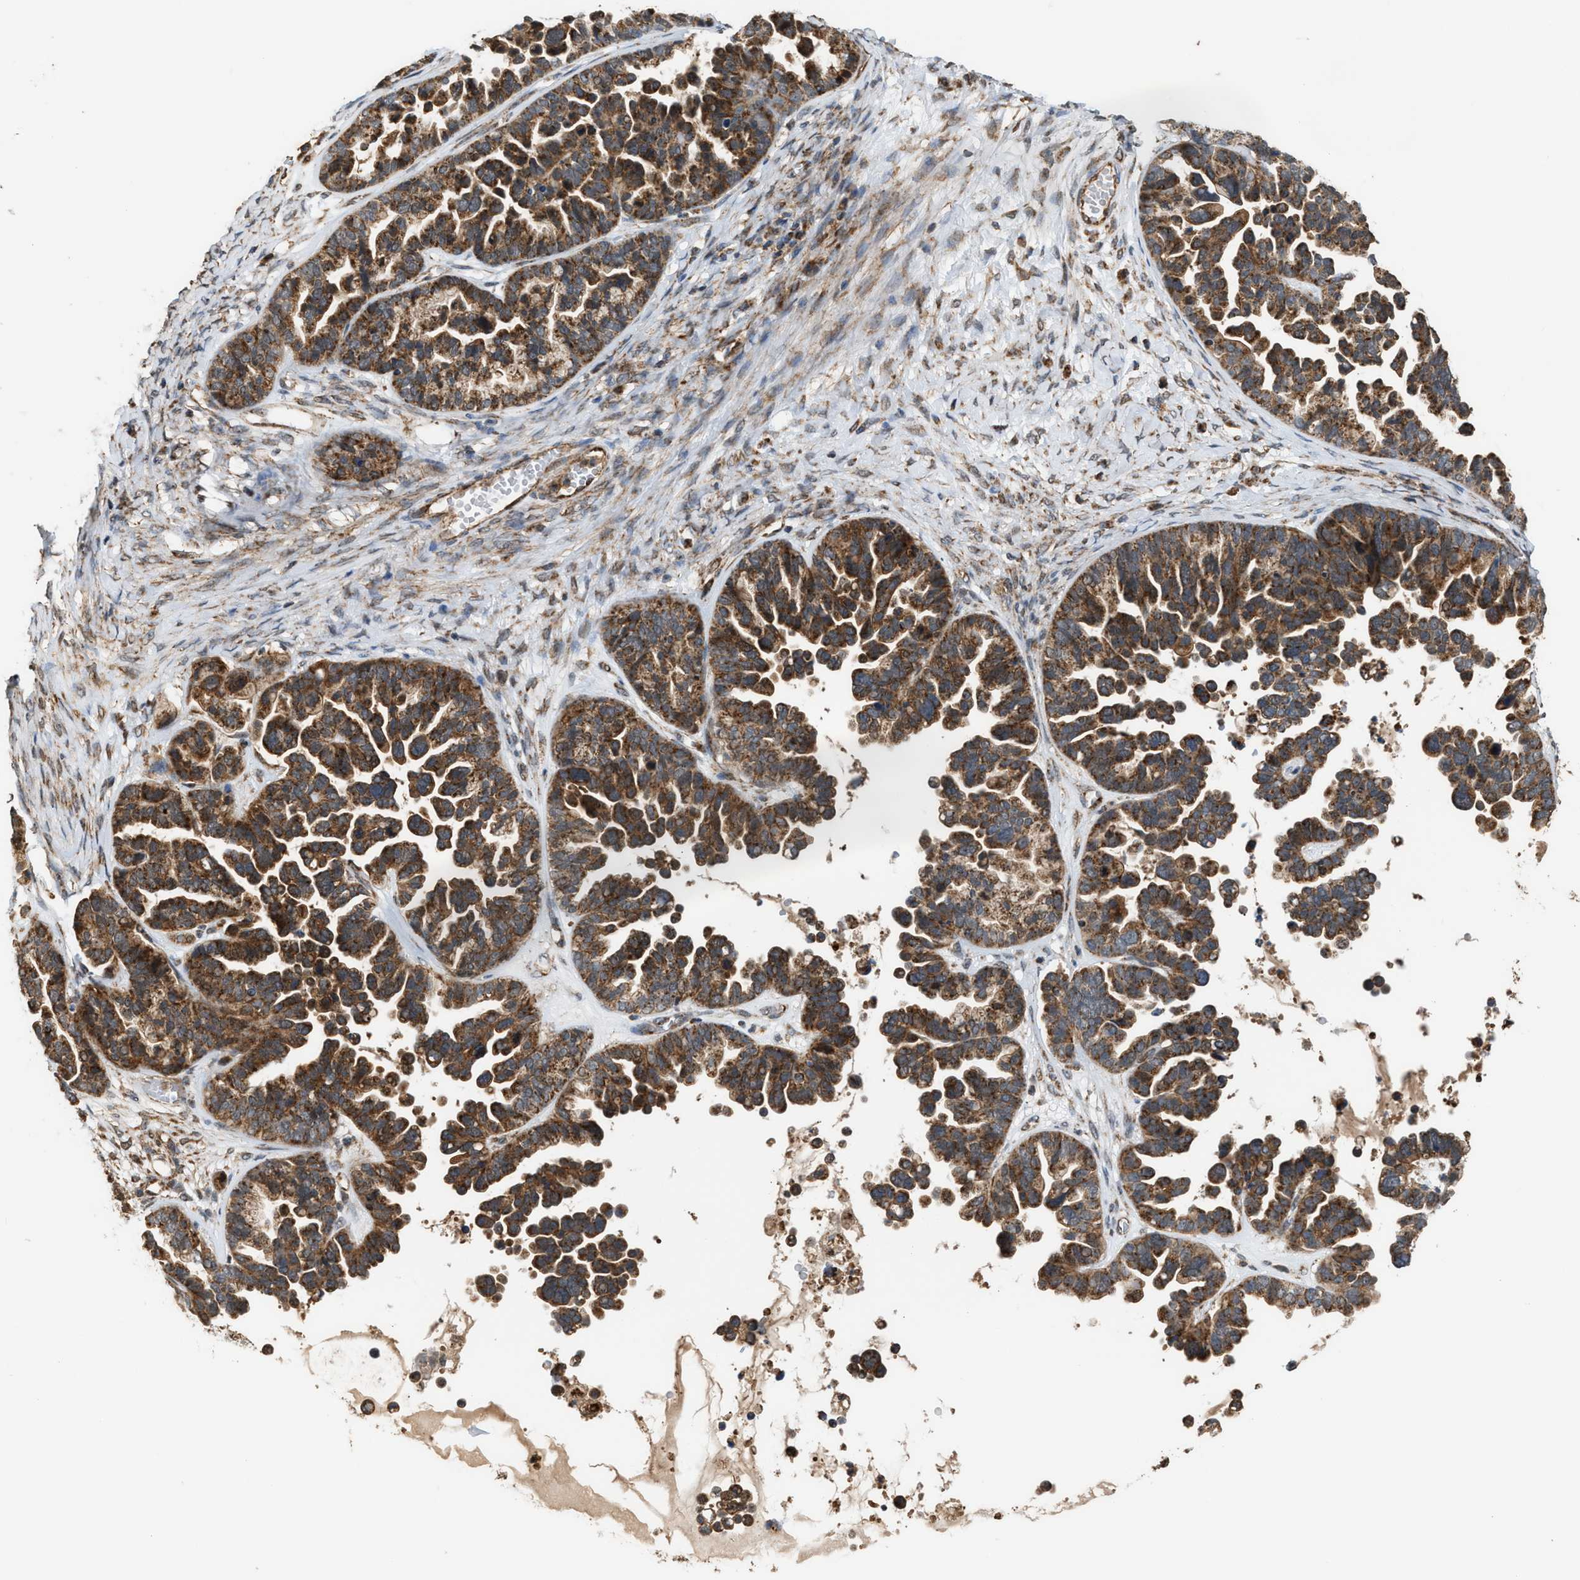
{"staining": {"intensity": "moderate", "quantity": ">75%", "location": "cytoplasmic/membranous"}, "tissue": "ovarian cancer", "cell_type": "Tumor cells", "image_type": "cancer", "snomed": [{"axis": "morphology", "description": "Cystadenocarcinoma, serous, NOS"}, {"axis": "topography", "description": "Ovary"}], "caption": "This micrograph reveals ovarian cancer stained with immunohistochemistry to label a protein in brown. The cytoplasmic/membranous of tumor cells show moderate positivity for the protein. Nuclei are counter-stained blue.", "gene": "SGSM2", "patient": {"sex": "female", "age": 56}}